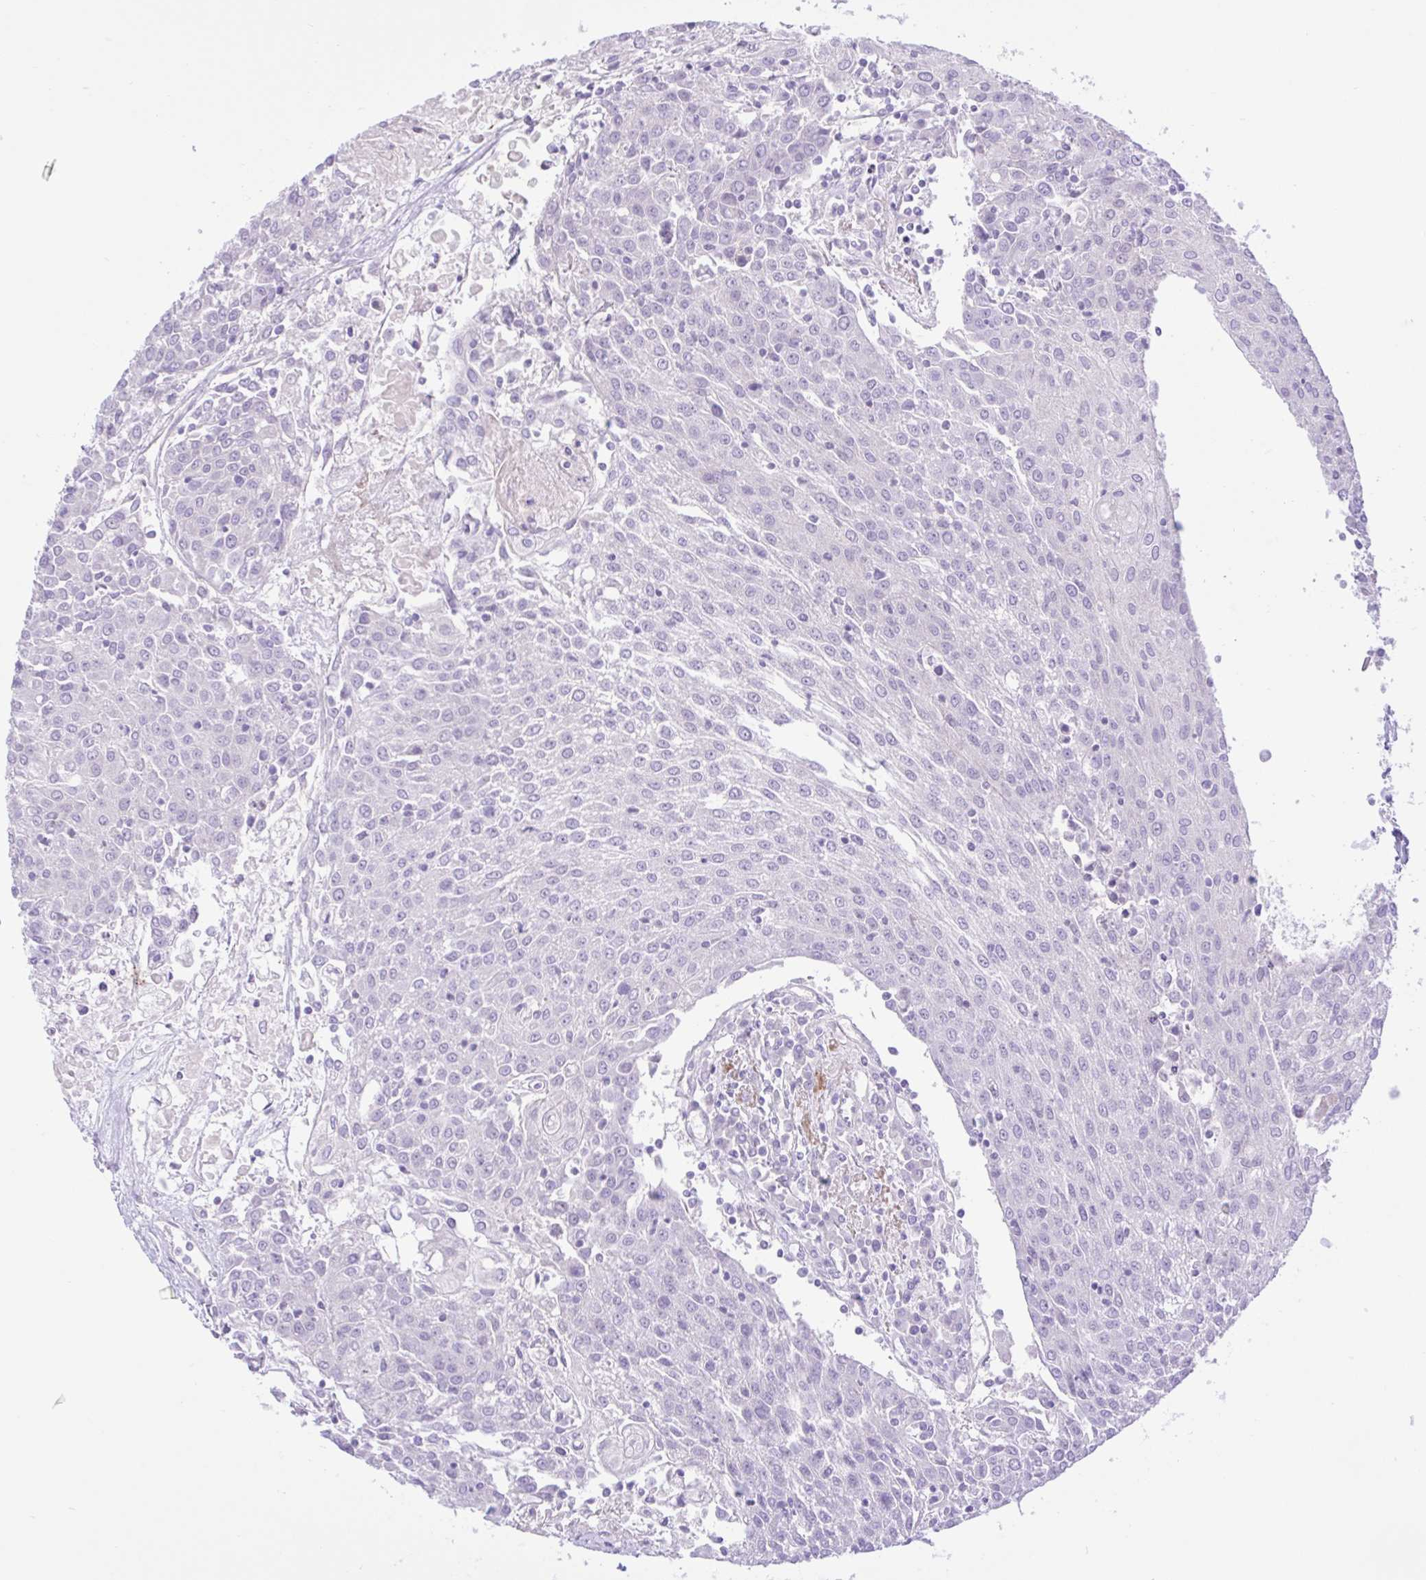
{"staining": {"intensity": "negative", "quantity": "none", "location": "none"}, "tissue": "urothelial cancer", "cell_type": "Tumor cells", "image_type": "cancer", "snomed": [{"axis": "morphology", "description": "Urothelial carcinoma, High grade"}, {"axis": "topography", "description": "Urinary bladder"}], "caption": "High power microscopy micrograph of an immunohistochemistry (IHC) photomicrograph of urothelial cancer, revealing no significant expression in tumor cells.", "gene": "ZNF101", "patient": {"sex": "female", "age": 85}}